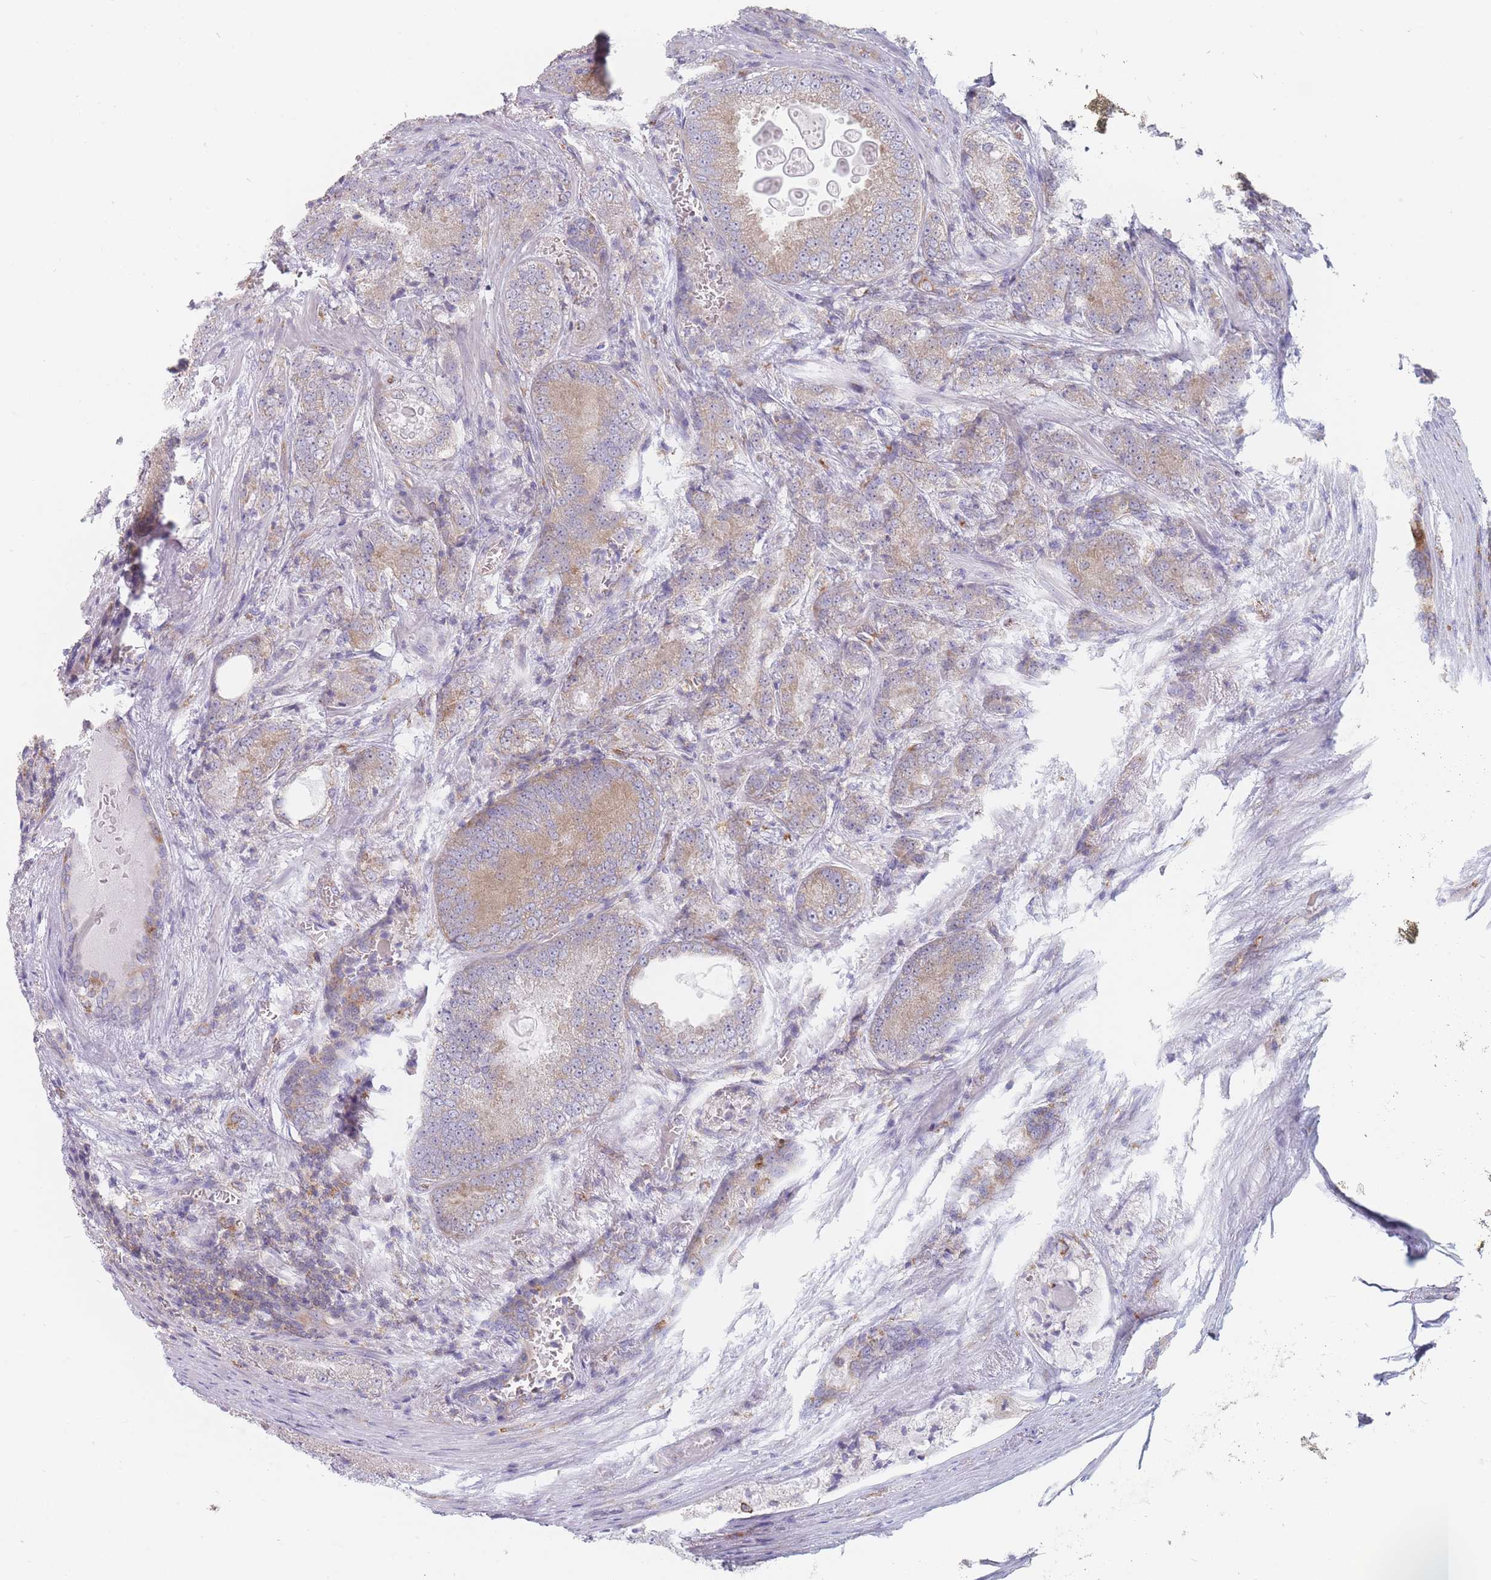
{"staining": {"intensity": "weak", "quantity": "25%-75%", "location": "cytoplasmic/membranous"}, "tissue": "prostate cancer", "cell_type": "Tumor cells", "image_type": "cancer", "snomed": [{"axis": "morphology", "description": "Adenocarcinoma, High grade"}, {"axis": "topography", "description": "Prostate"}], "caption": "Prostate cancer (high-grade adenocarcinoma) stained with DAB (3,3'-diaminobenzidine) immunohistochemistry reveals low levels of weak cytoplasmic/membranous positivity in about 25%-75% of tumor cells. The staining was performed using DAB (3,3'-diaminobenzidine), with brown indicating positive protein expression. Nuclei are stained blue with hematoxylin.", "gene": "MAP1S", "patient": {"sex": "male", "age": 63}}